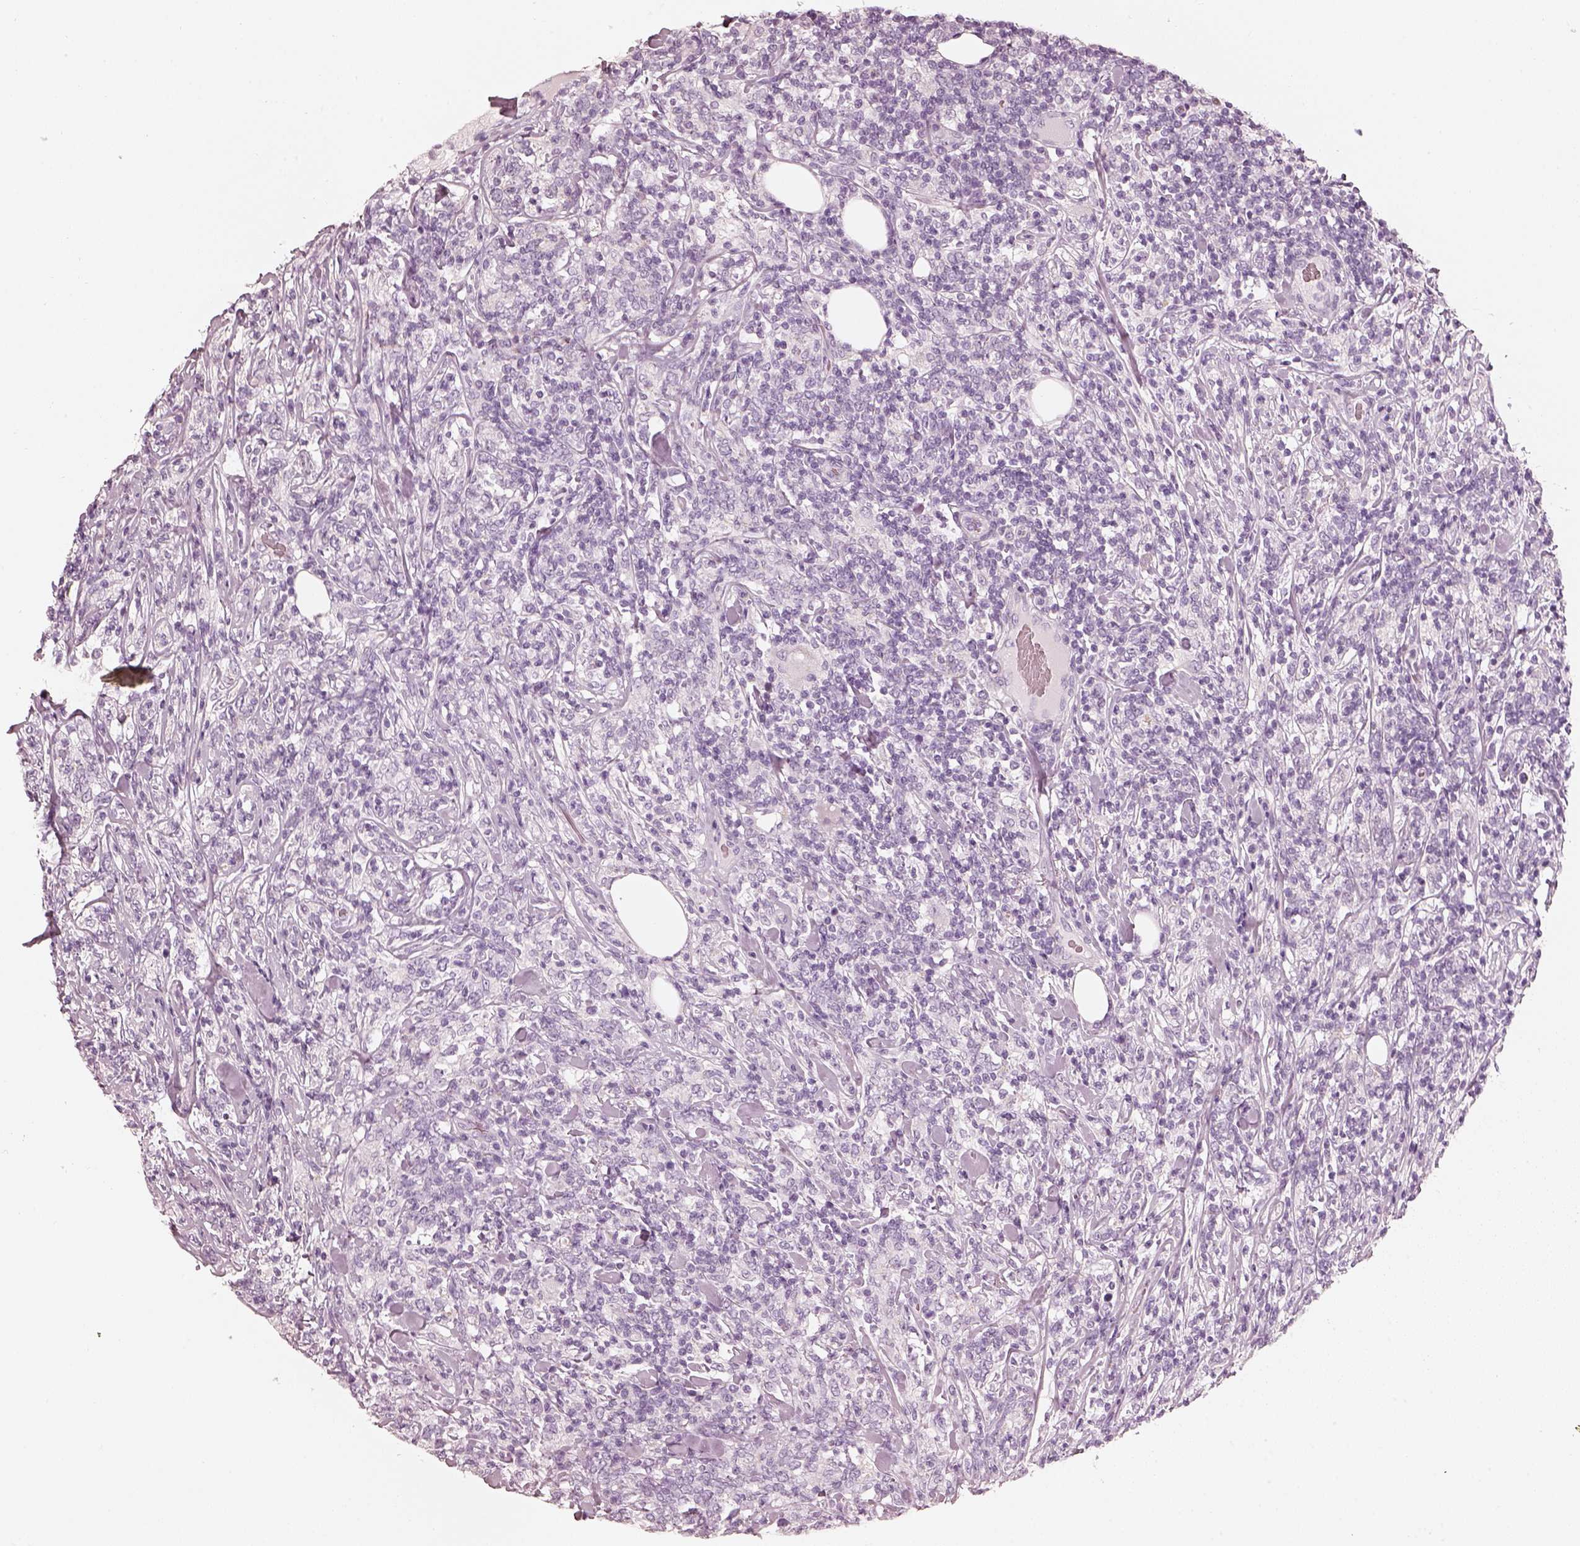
{"staining": {"intensity": "negative", "quantity": "none", "location": "none"}, "tissue": "lymphoma", "cell_type": "Tumor cells", "image_type": "cancer", "snomed": [{"axis": "morphology", "description": "Malignant lymphoma, non-Hodgkin's type, High grade"}, {"axis": "topography", "description": "Lymph node"}], "caption": "Human high-grade malignant lymphoma, non-Hodgkin's type stained for a protein using IHC exhibits no positivity in tumor cells.", "gene": "R3HDML", "patient": {"sex": "female", "age": 84}}